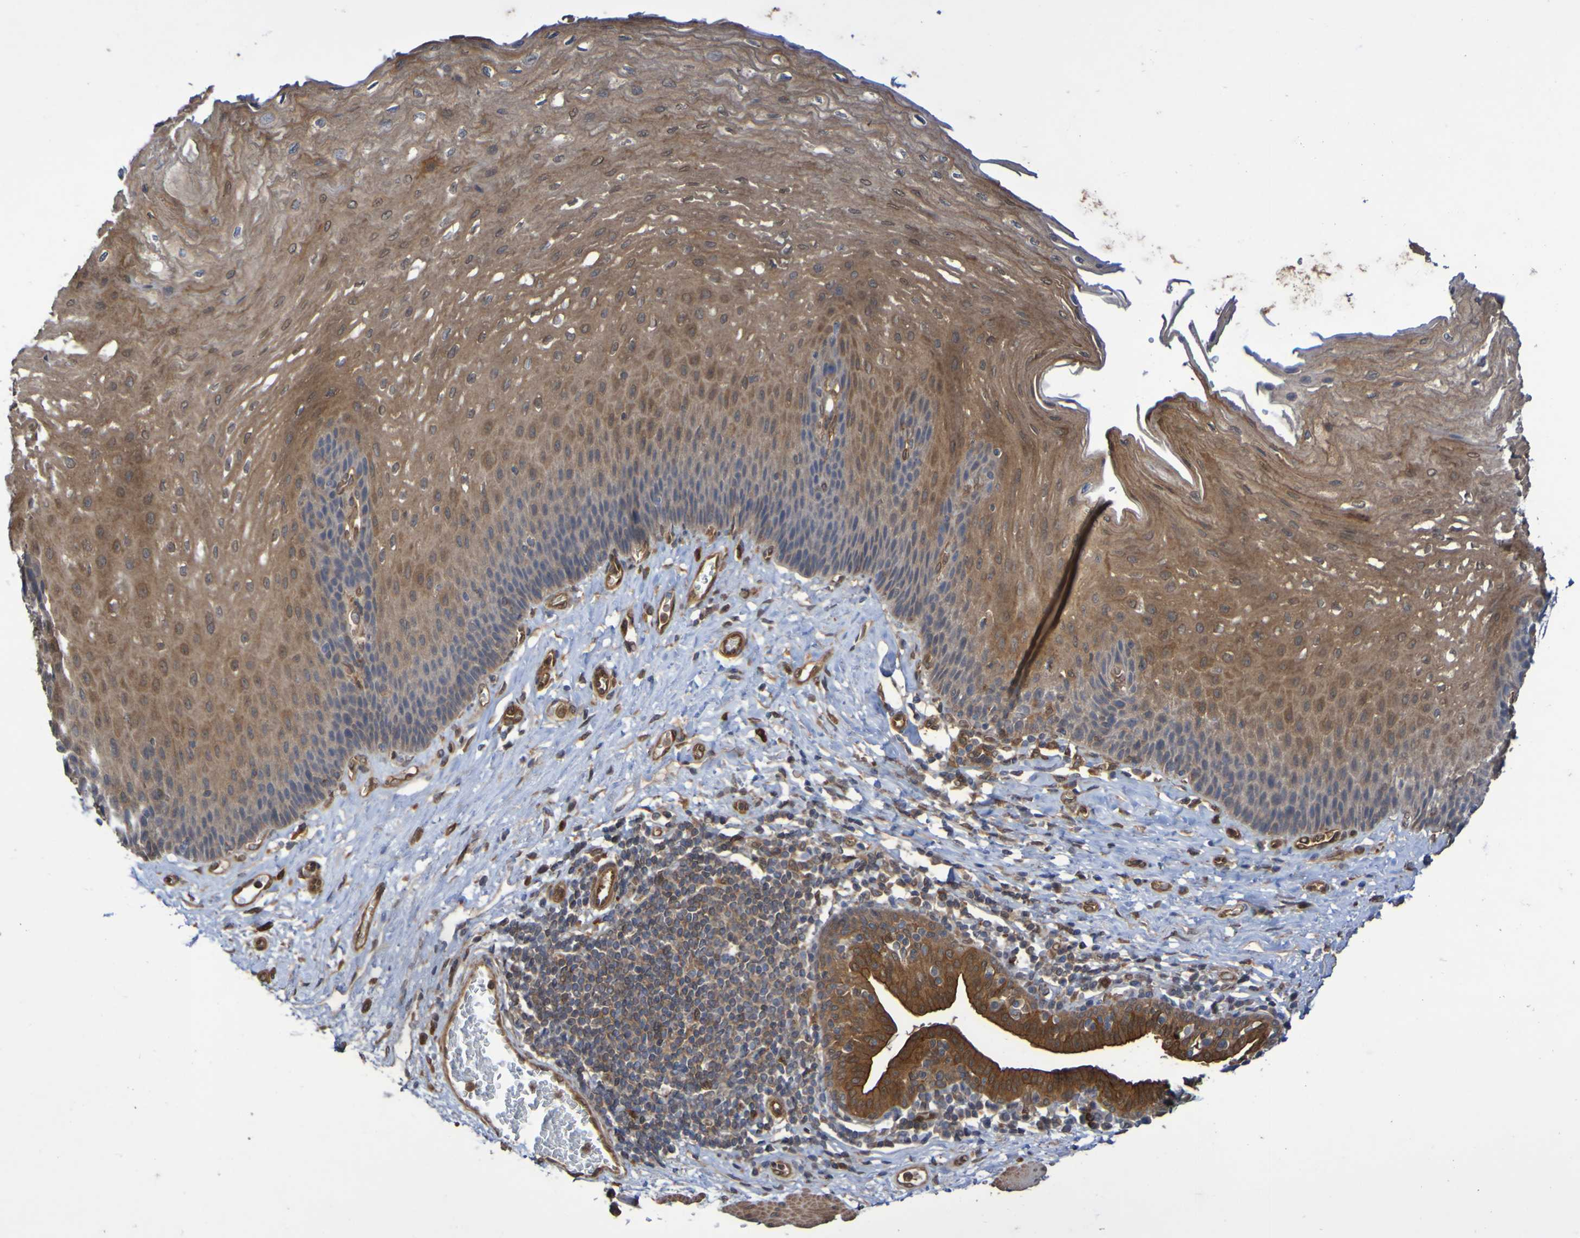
{"staining": {"intensity": "moderate", "quantity": ">75%", "location": "cytoplasmic/membranous"}, "tissue": "esophagus", "cell_type": "Squamous epithelial cells", "image_type": "normal", "snomed": [{"axis": "morphology", "description": "Normal tissue, NOS"}, {"axis": "topography", "description": "Esophagus"}], "caption": "High-magnification brightfield microscopy of normal esophagus stained with DAB (3,3'-diaminobenzidine) (brown) and counterstained with hematoxylin (blue). squamous epithelial cells exhibit moderate cytoplasmic/membranous staining is seen in about>75% of cells. (DAB (3,3'-diaminobenzidine) IHC with brightfield microscopy, high magnification).", "gene": "SERPINB6", "patient": {"sex": "female", "age": 72}}